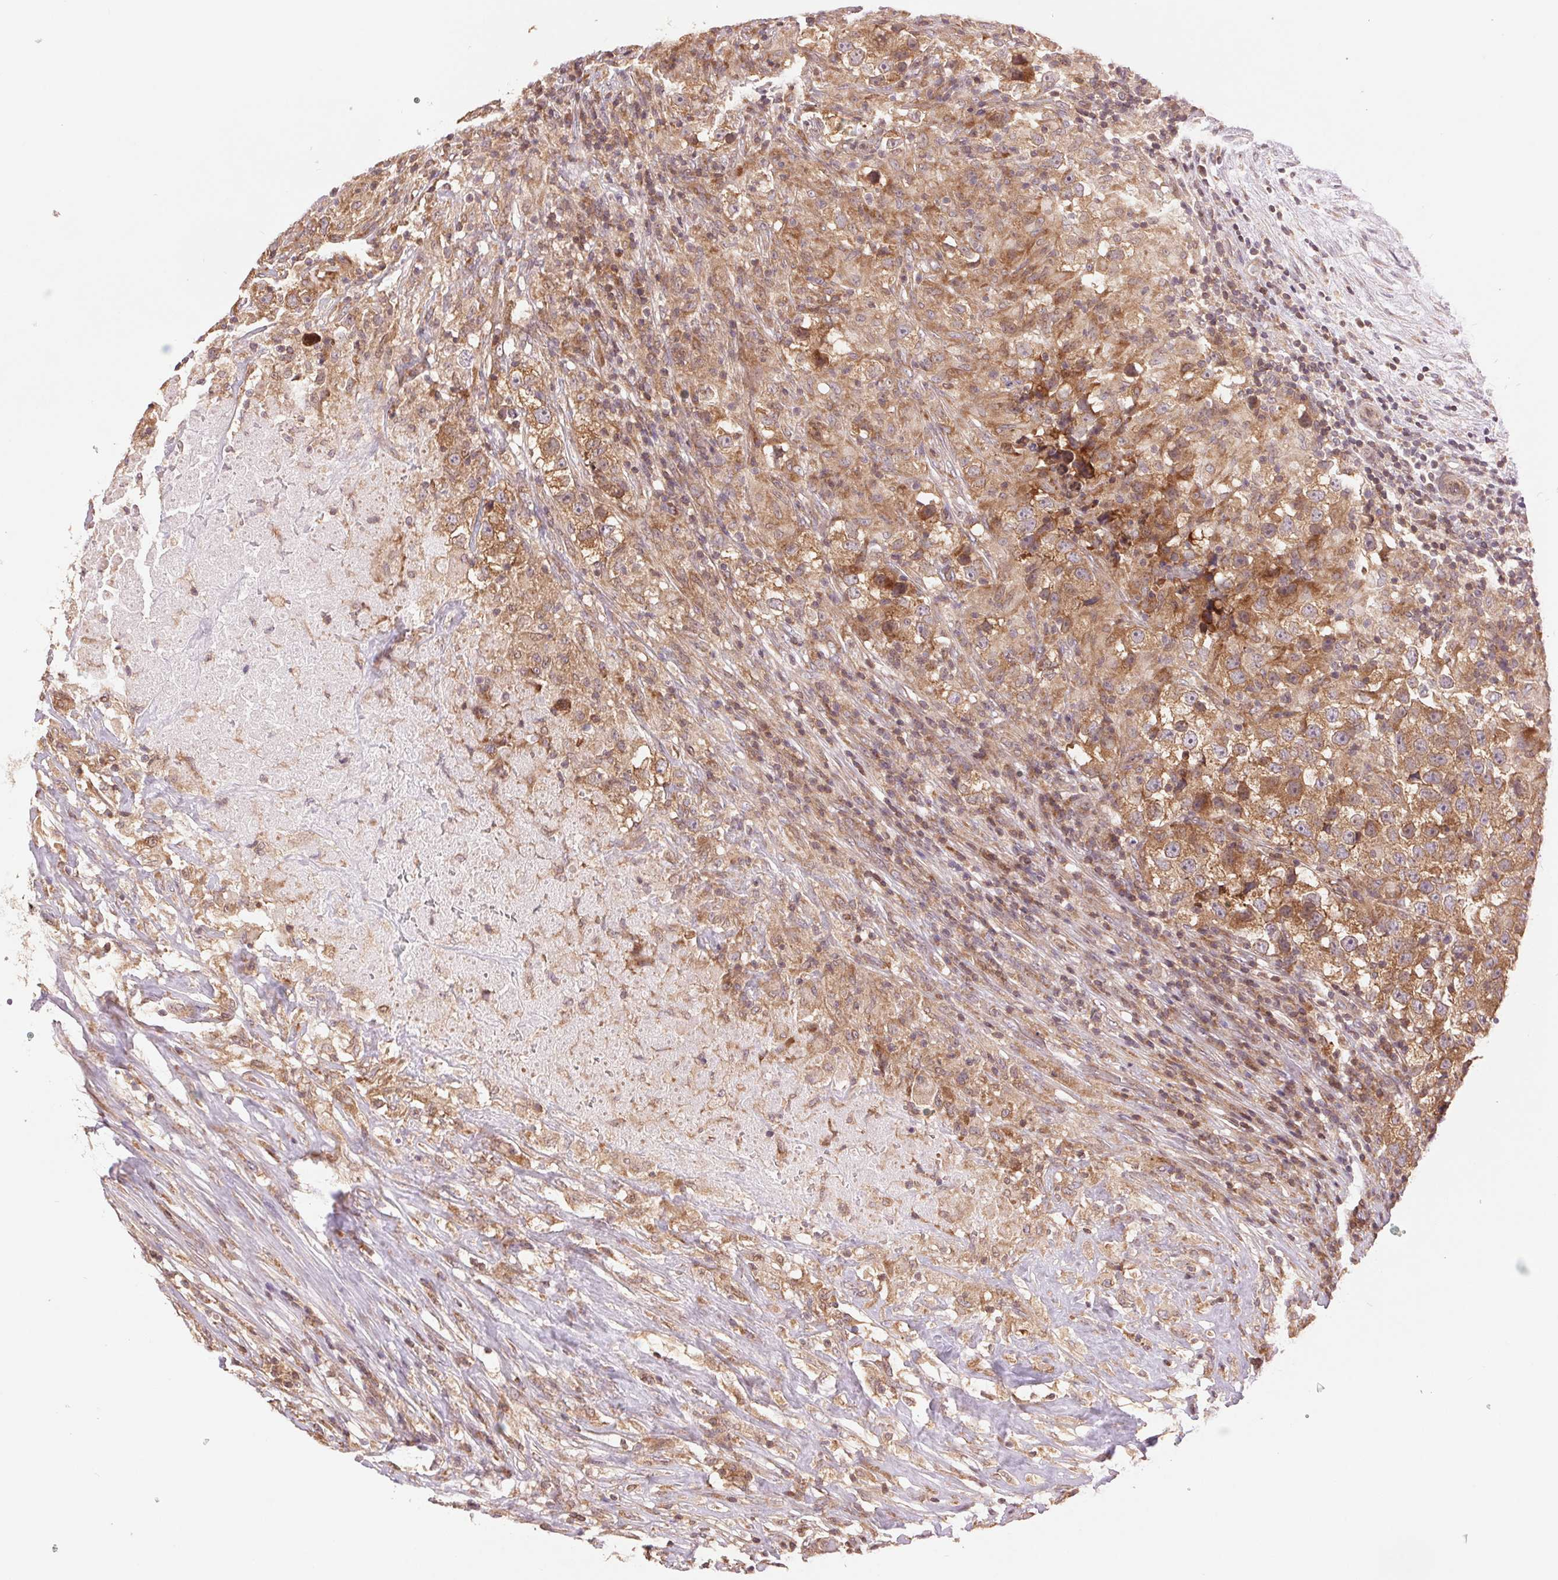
{"staining": {"intensity": "moderate", "quantity": ">75%", "location": "cytoplasmic/membranous"}, "tissue": "testis cancer", "cell_type": "Tumor cells", "image_type": "cancer", "snomed": [{"axis": "morphology", "description": "Seminoma, NOS"}, {"axis": "topography", "description": "Testis"}], "caption": "Testis cancer stained with immunohistochemistry reveals moderate cytoplasmic/membranous expression in about >75% of tumor cells.", "gene": "BTF3L4", "patient": {"sex": "male", "age": 46}}